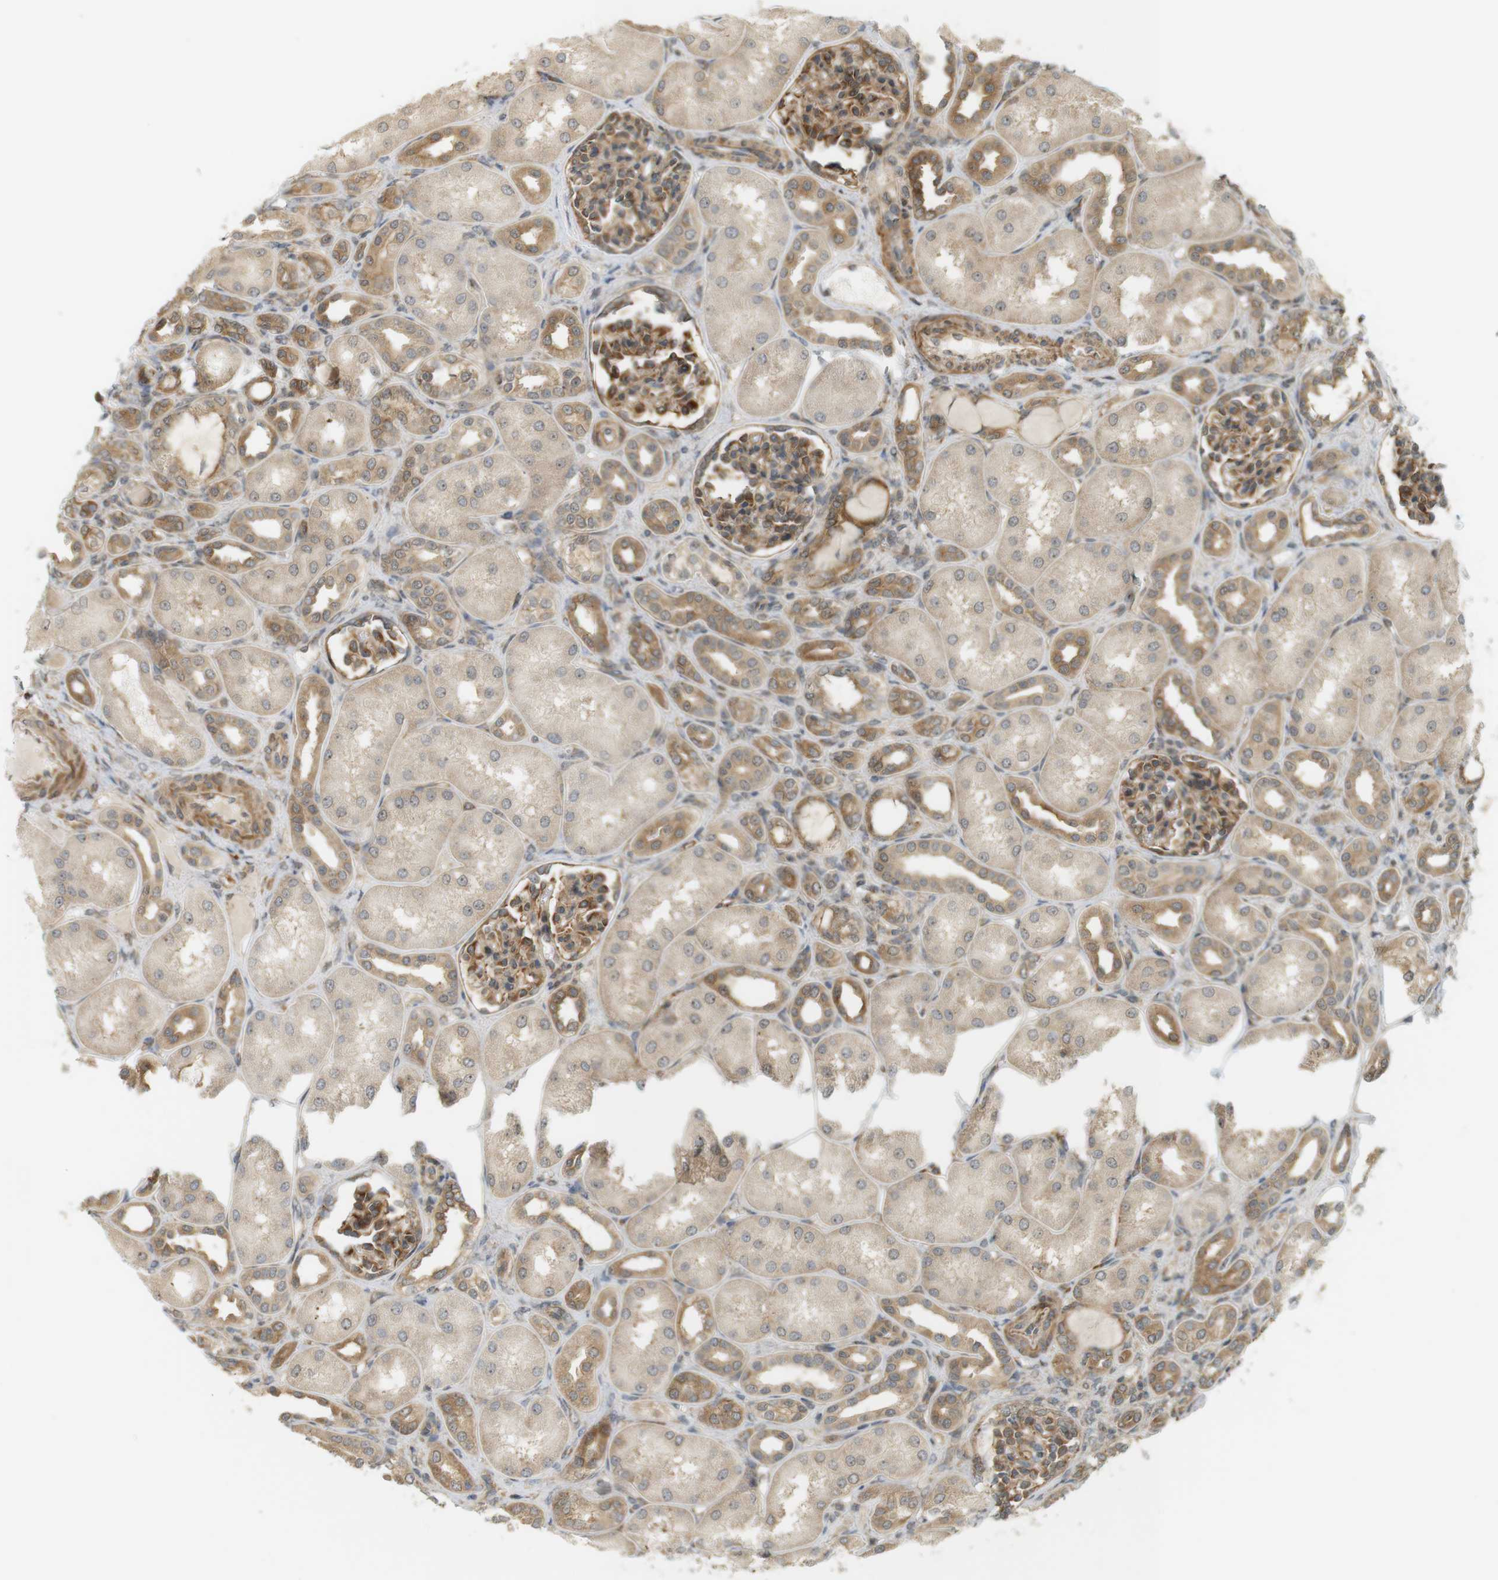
{"staining": {"intensity": "strong", "quantity": ">75%", "location": "cytoplasmic/membranous"}, "tissue": "kidney", "cell_type": "Cells in glomeruli", "image_type": "normal", "snomed": [{"axis": "morphology", "description": "Normal tissue, NOS"}, {"axis": "topography", "description": "Kidney"}], "caption": "Strong cytoplasmic/membranous protein expression is identified in approximately >75% of cells in glomeruli in kidney.", "gene": "PA2G4", "patient": {"sex": "male", "age": 7}}